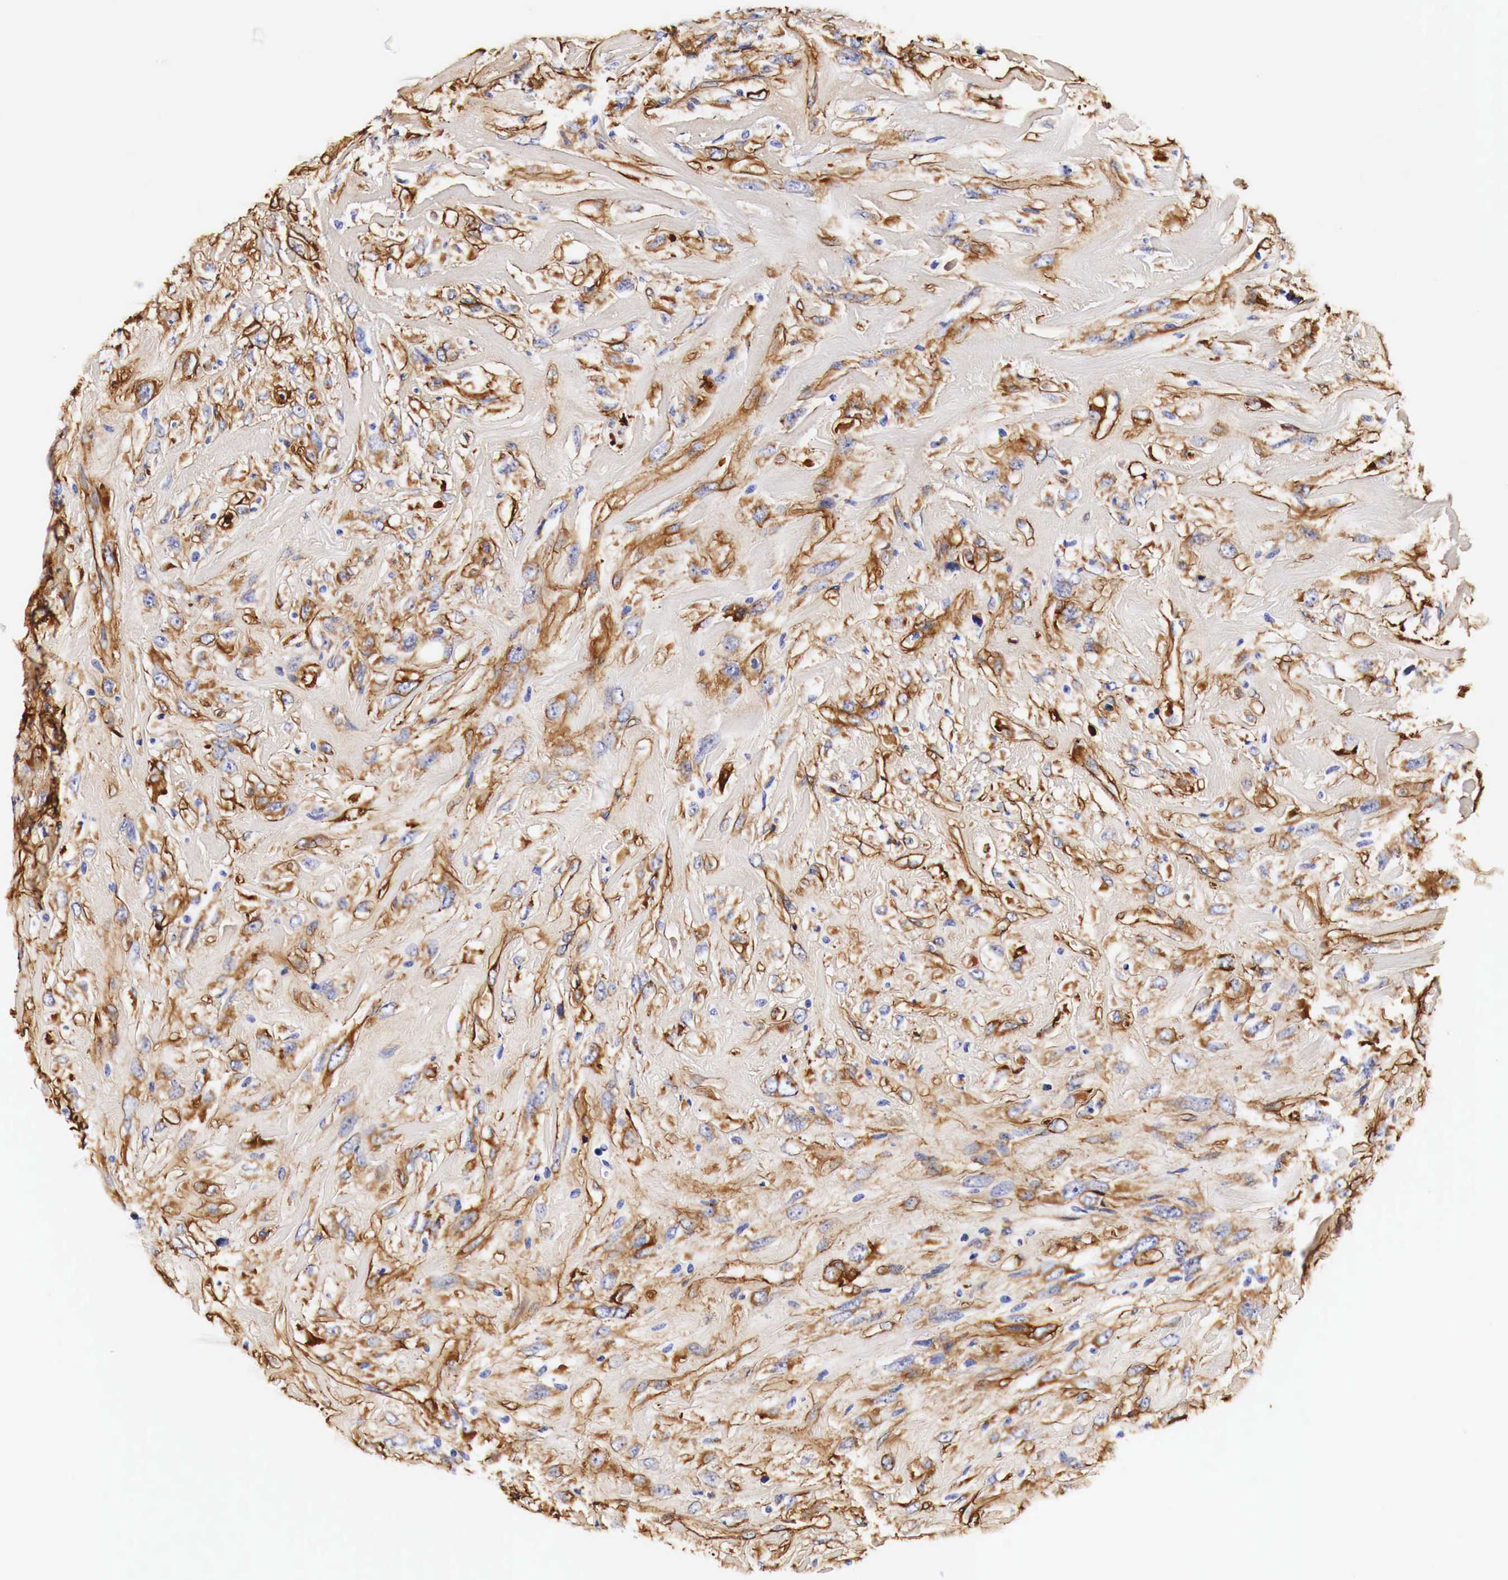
{"staining": {"intensity": "weak", "quantity": "<25%", "location": "cytoplasmic/membranous"}, "tissue": "breast cancer", "cell_type": "Tumor cells", "image_type": "cancer", "snomed": [{"axis": "morphology", "description": "Neoplasm, malignant, NOS"}, {"axis": "topography", "description": "Breast"}], "caption": "Breast cancer was stained to show a protein in brown. There is no significant positivity in tumor cells.", "gene": "LAMB2", "patient": {"sex": "female", "age": 50}}